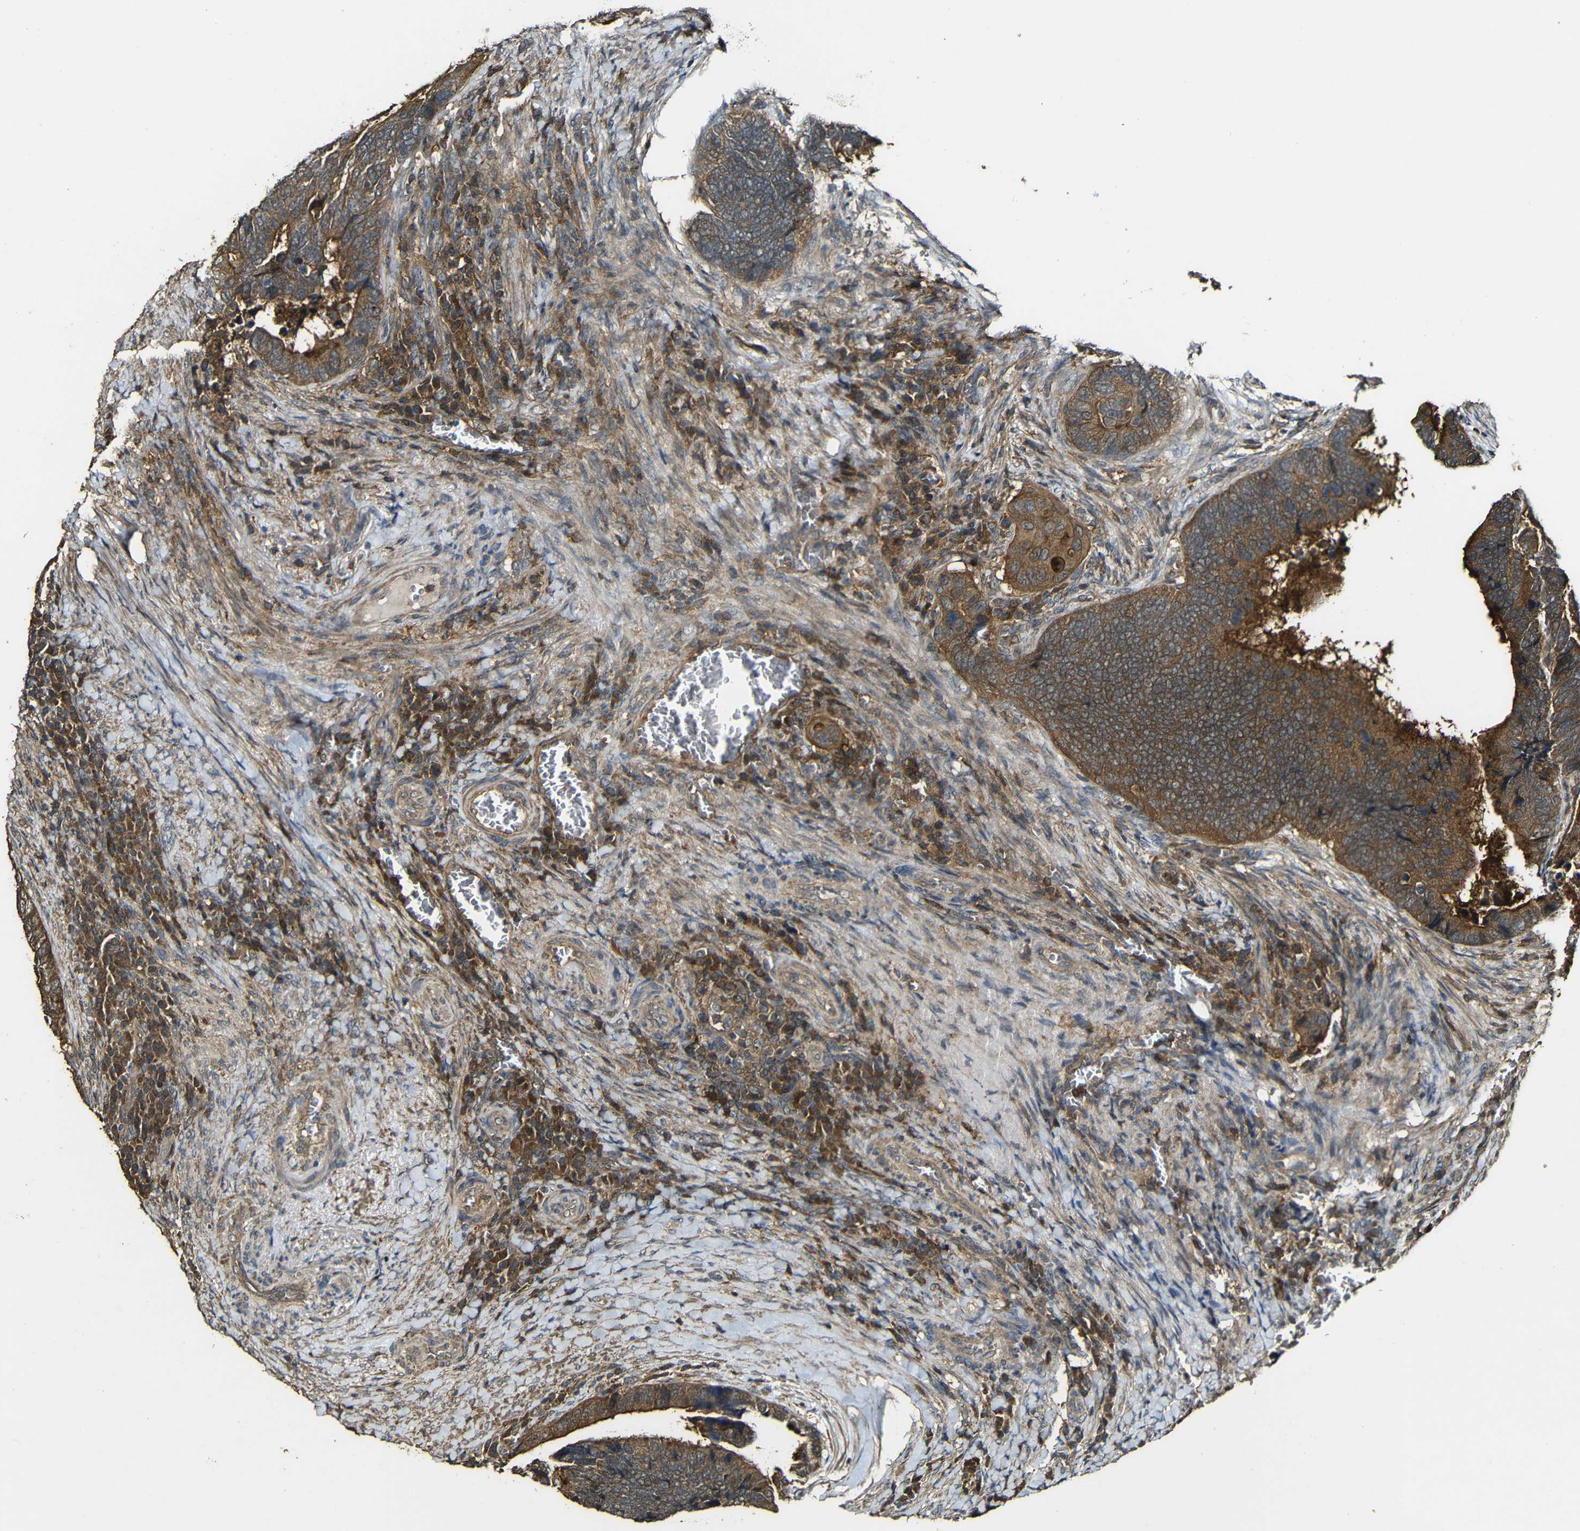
{"staining": {"intensity": "strong", "quantity": ">75%", "location": "cytoplasmic/membranous"}, "tissue": "colorectal cancer", "cell_type": "Tumor cells", "image_type": "cancer", "snomed": [{"axis": "morphology", "description": "Adenocarcinoma, NOS"}, {"axis": "topography", "description": "Colon"}], "caption": "Colorectal adenocarcinoma stained with a protein marker shows strong staining in tumor cells.", "gene": "CASP8", "patient": {"sex": "male", "age": 72}}